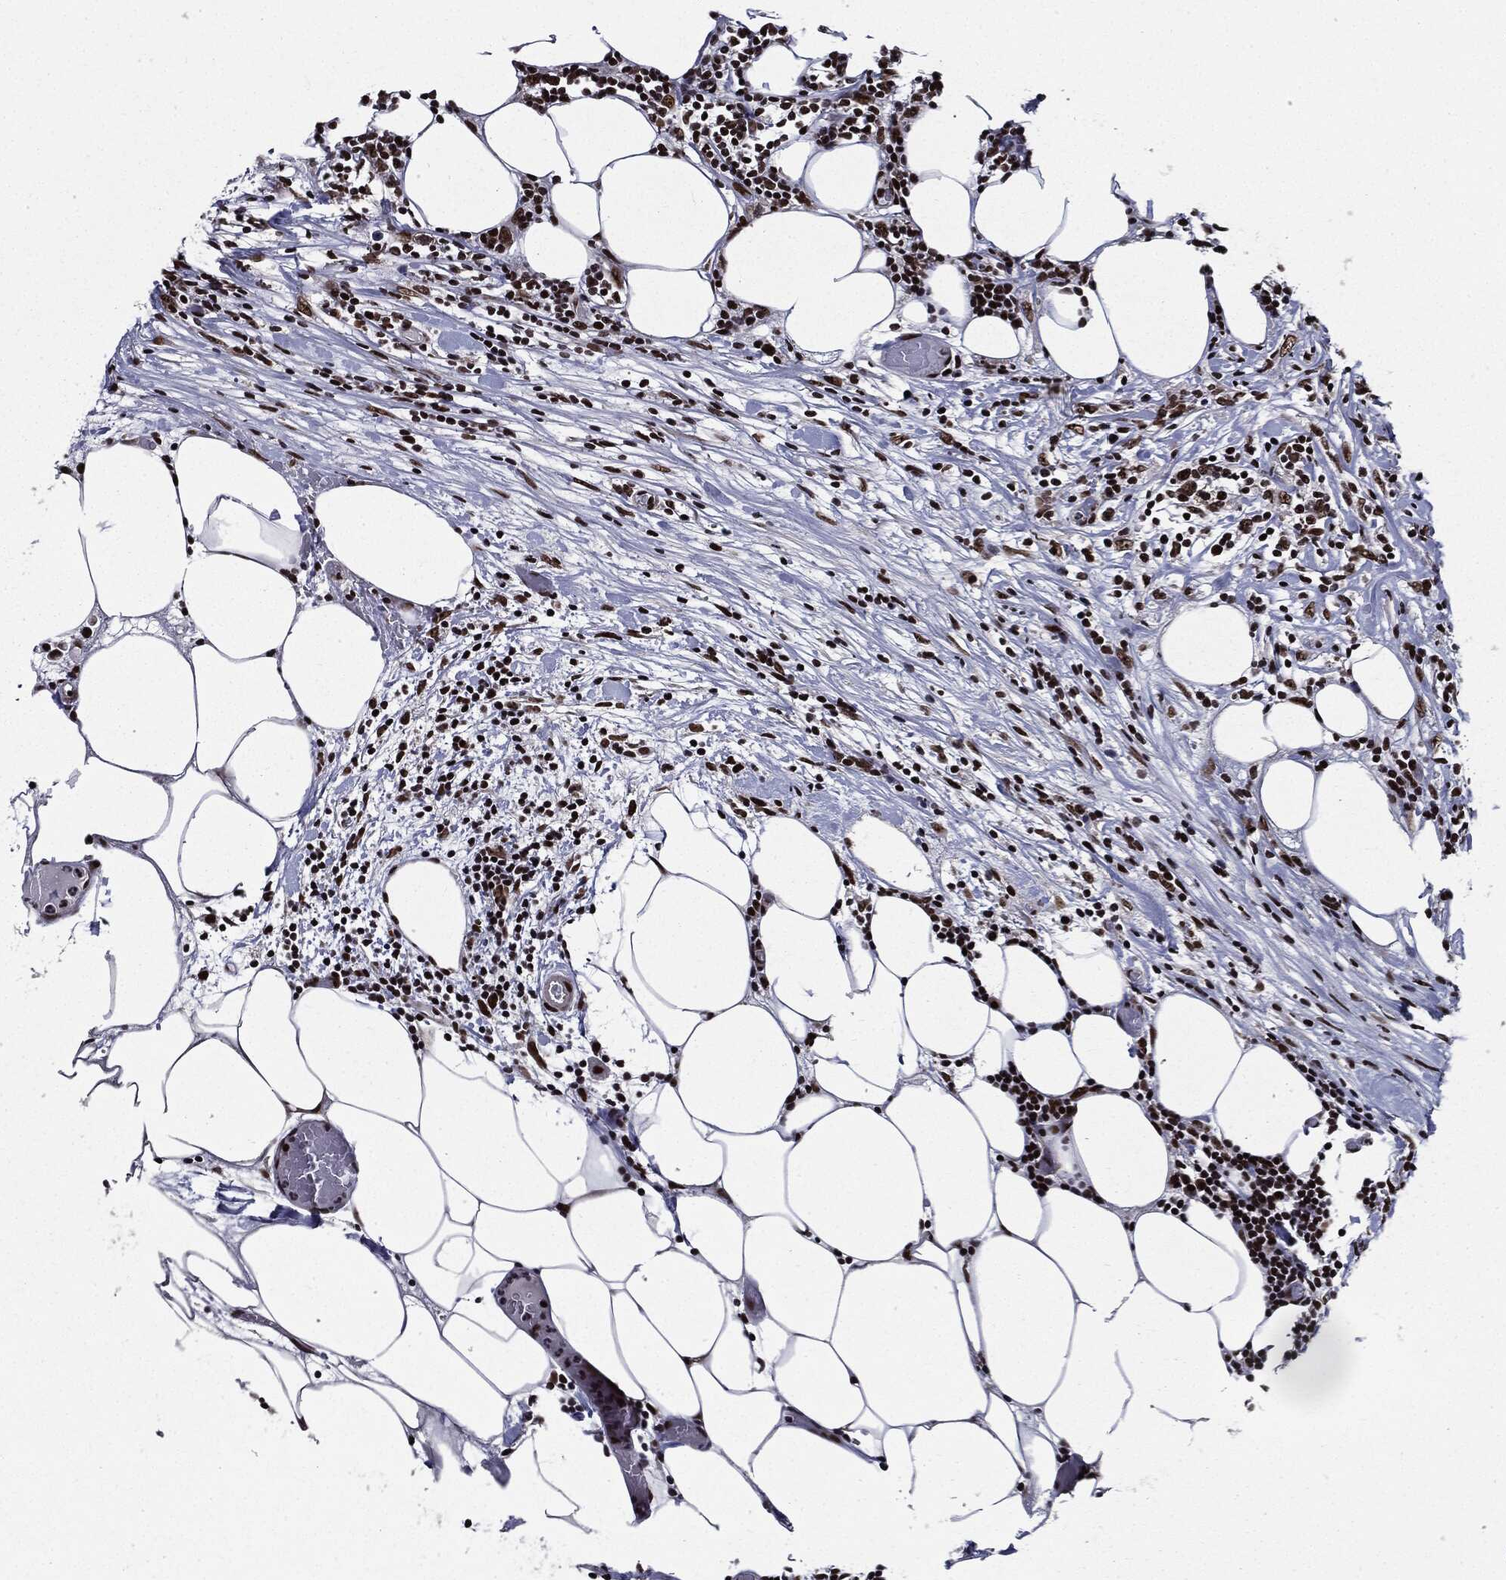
{"staining": {"intensity": "strong", "quantity": ">75%", "location": "nuclear"}, "tissue": "lymphoma", "cell_type": "Tumor cells", "image_type": "cancer", "snomed": [{"axis": "morphology", "description": "Malignant lymphoma, non-Hodgkin's type, High grade"}, {"axis": "topography", "description": "Lymph node"}], "caption": "High-grade malignant lymphoma, non-Hodgkin's type was stained to show a protein in brown. There is high levels of strong nuclear expression in approximately >75% of tumor cells. The staining was performed using DAB, with brown indicating positive protein expression. Nuclei are stained blue with hematoxylin.", "gene": "ZFP91", "patient": {"sex": "female", "age": 84}}